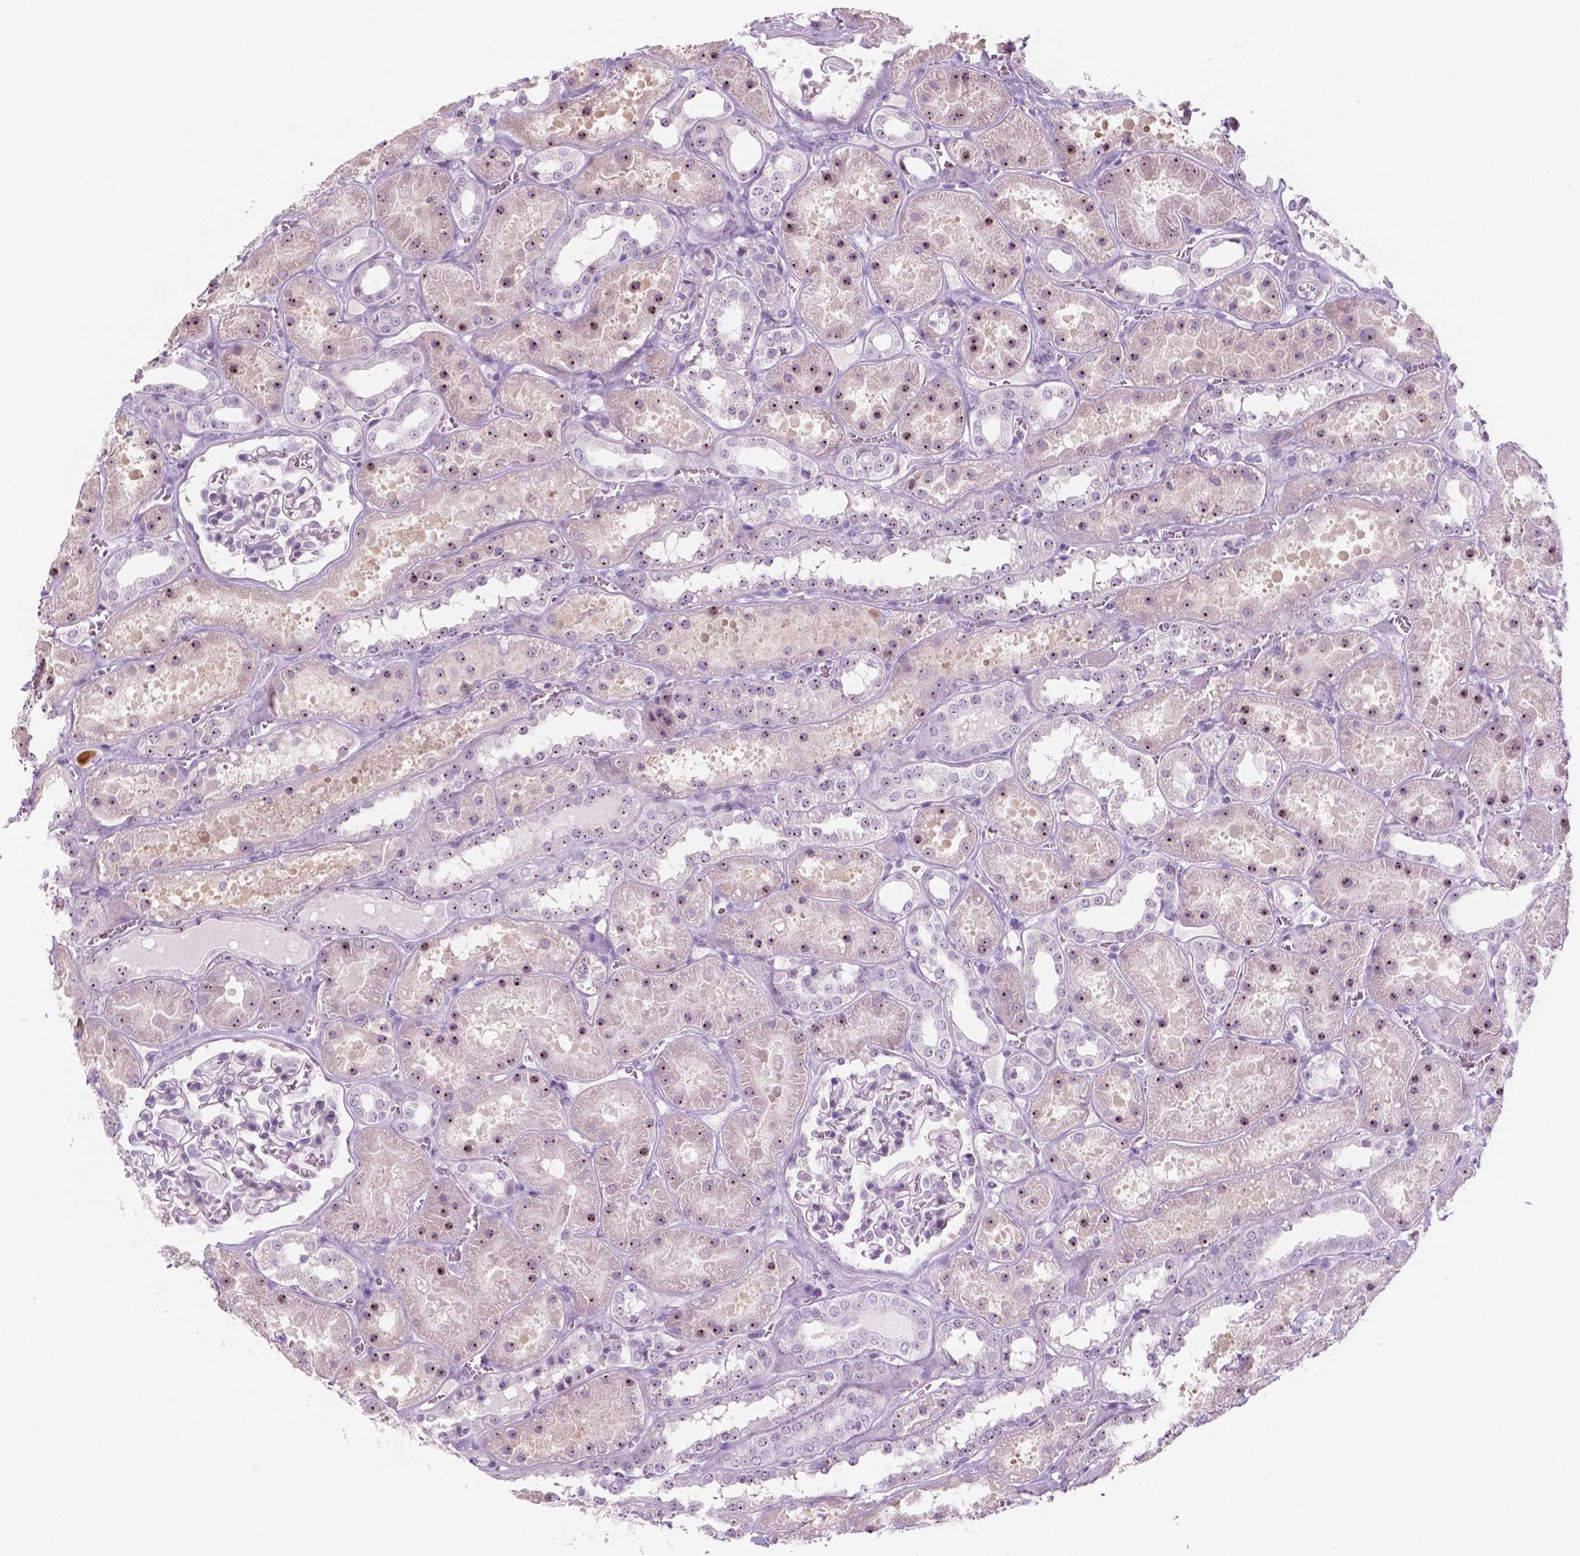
{"staining": {"intensity": "negative", "quantity": "none", "location": "none"}, "tissue": "kidney", "cell_type": "Cells in glomeruli", "image_type": "normal", "snomed": [{"axis": "morphology", "description": "Normal tissue, NOS"}, {"axis": "topography", "description": "Kidney"}], "caption": "IHC of unremarkable kidney shows no expression in cells in glomeruli.", "gene": "ZNF853", "patient": {"sex": "female", "age": 41}}